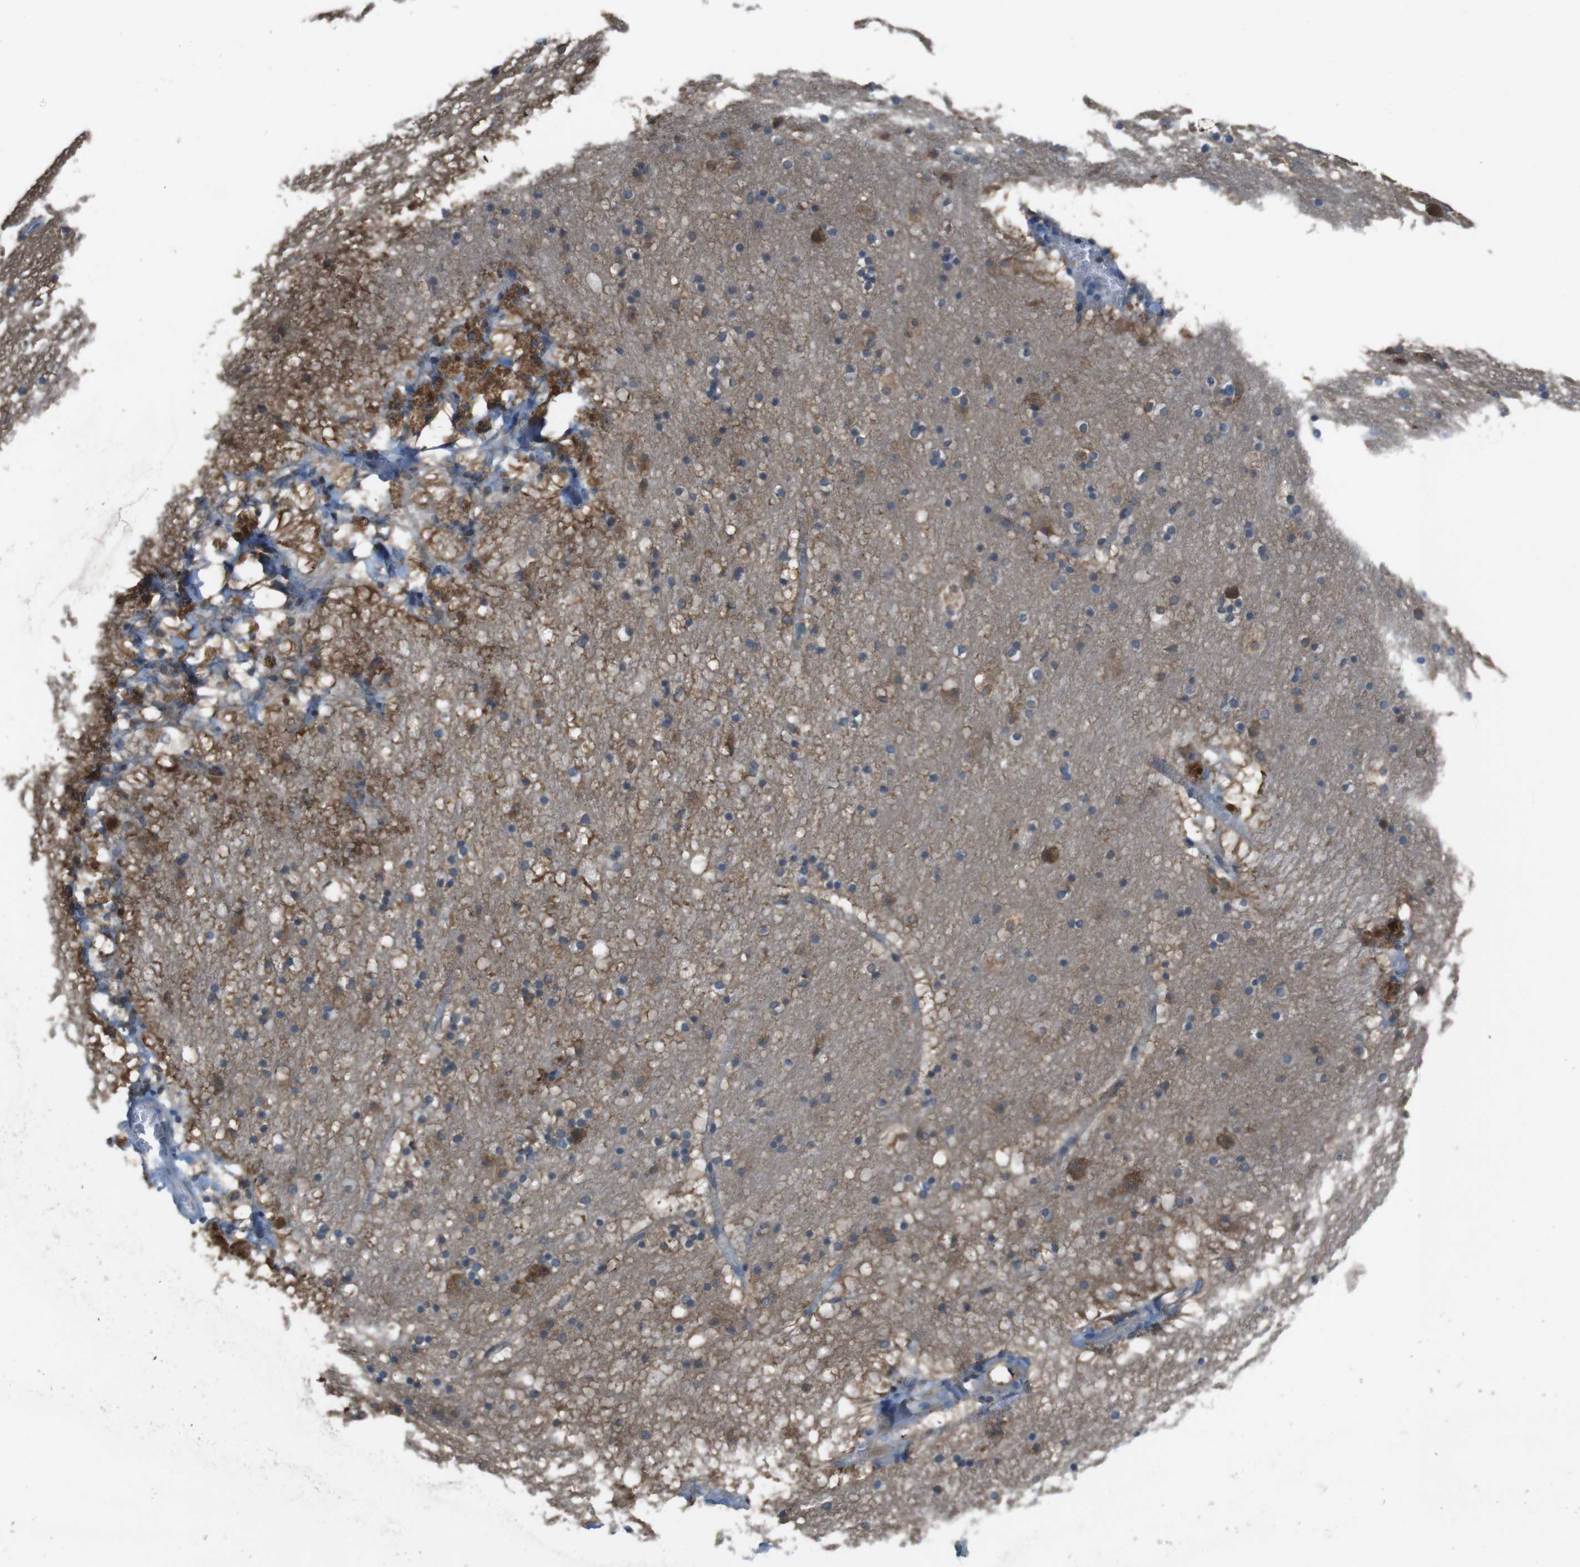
{"staining": {"intensity": "moderate", "quantity": "25%-75%", "location": "cytoplasmic/membranous"}, "tissue": "hippocampus", "cell_type": "Glial cells", "image_type": "normal", "snomed": [{"axis": "morphology", "description": "Normal tissue, NOS"}, {"axis": "topography", "description": "Hippocampus"}], "caption": "Moderate cytoplasmic/membranous protein positivity is identified in about 25%-75% of glial cells in hippocampus. The staining was performed using DAB to visualize the protein expression in brown, while the nuclei were stained in blue with hematoxylin (Magnification: 20x).", "gene": "SSR3", "patient": {"sex": "male", "age": 45}}